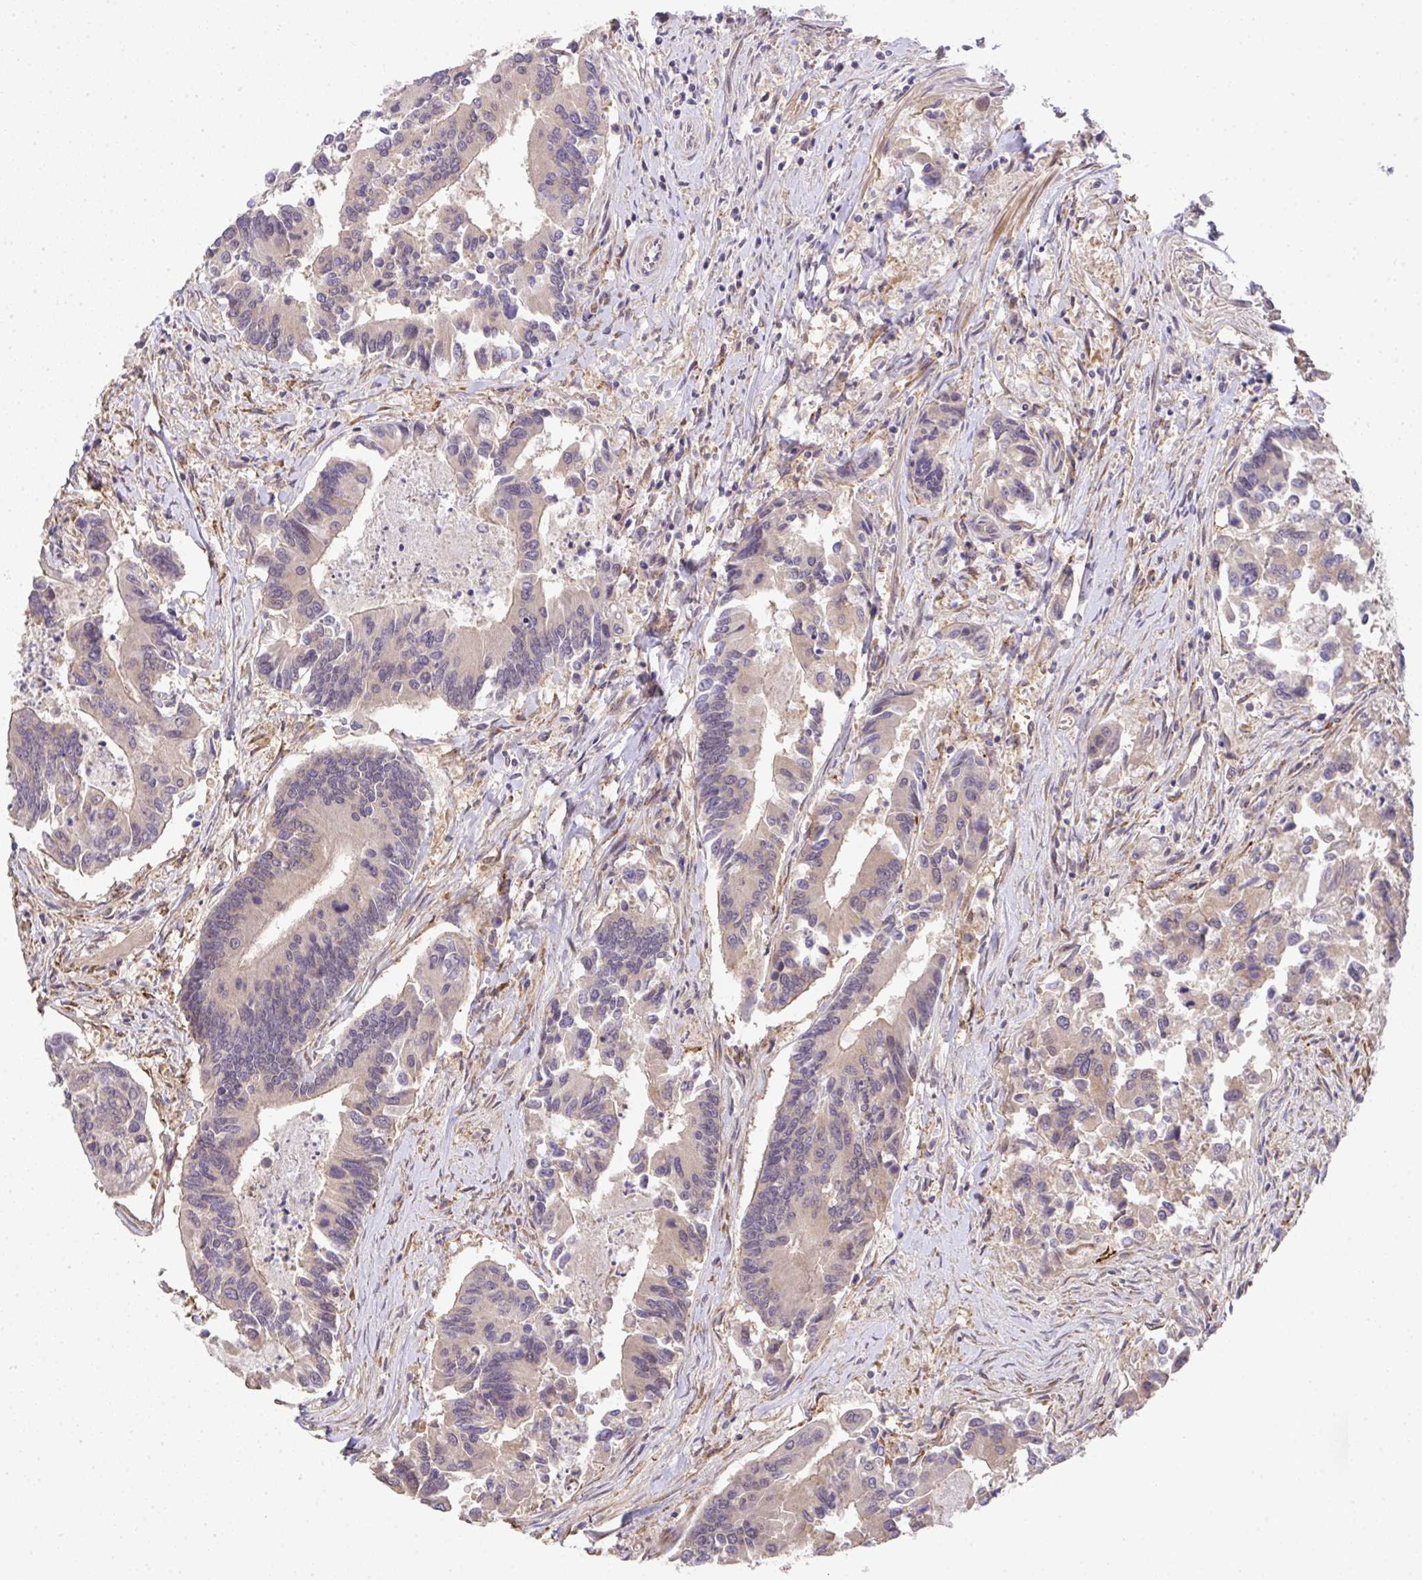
{"staining": {"intensity": "weak", "quantity": "<25%", "location": "cytoplasmic/membranous"}, "tissue": "colorectal cancer", "cell_type": "Tumor cells", "image_type": "cancer", "snomed": [{"axis": "morphology", "description": "Adenocarcinoma, NOS"}, {"axis": "topography", "description": "Colon"}], "caption": "Photomicrograph shows no significant protein staining in tumor cells of colorectal cancer (adenocarcinoma).", "gene": "EEF1AKMT1", "patient": {"sex": "female", "age": 67}}